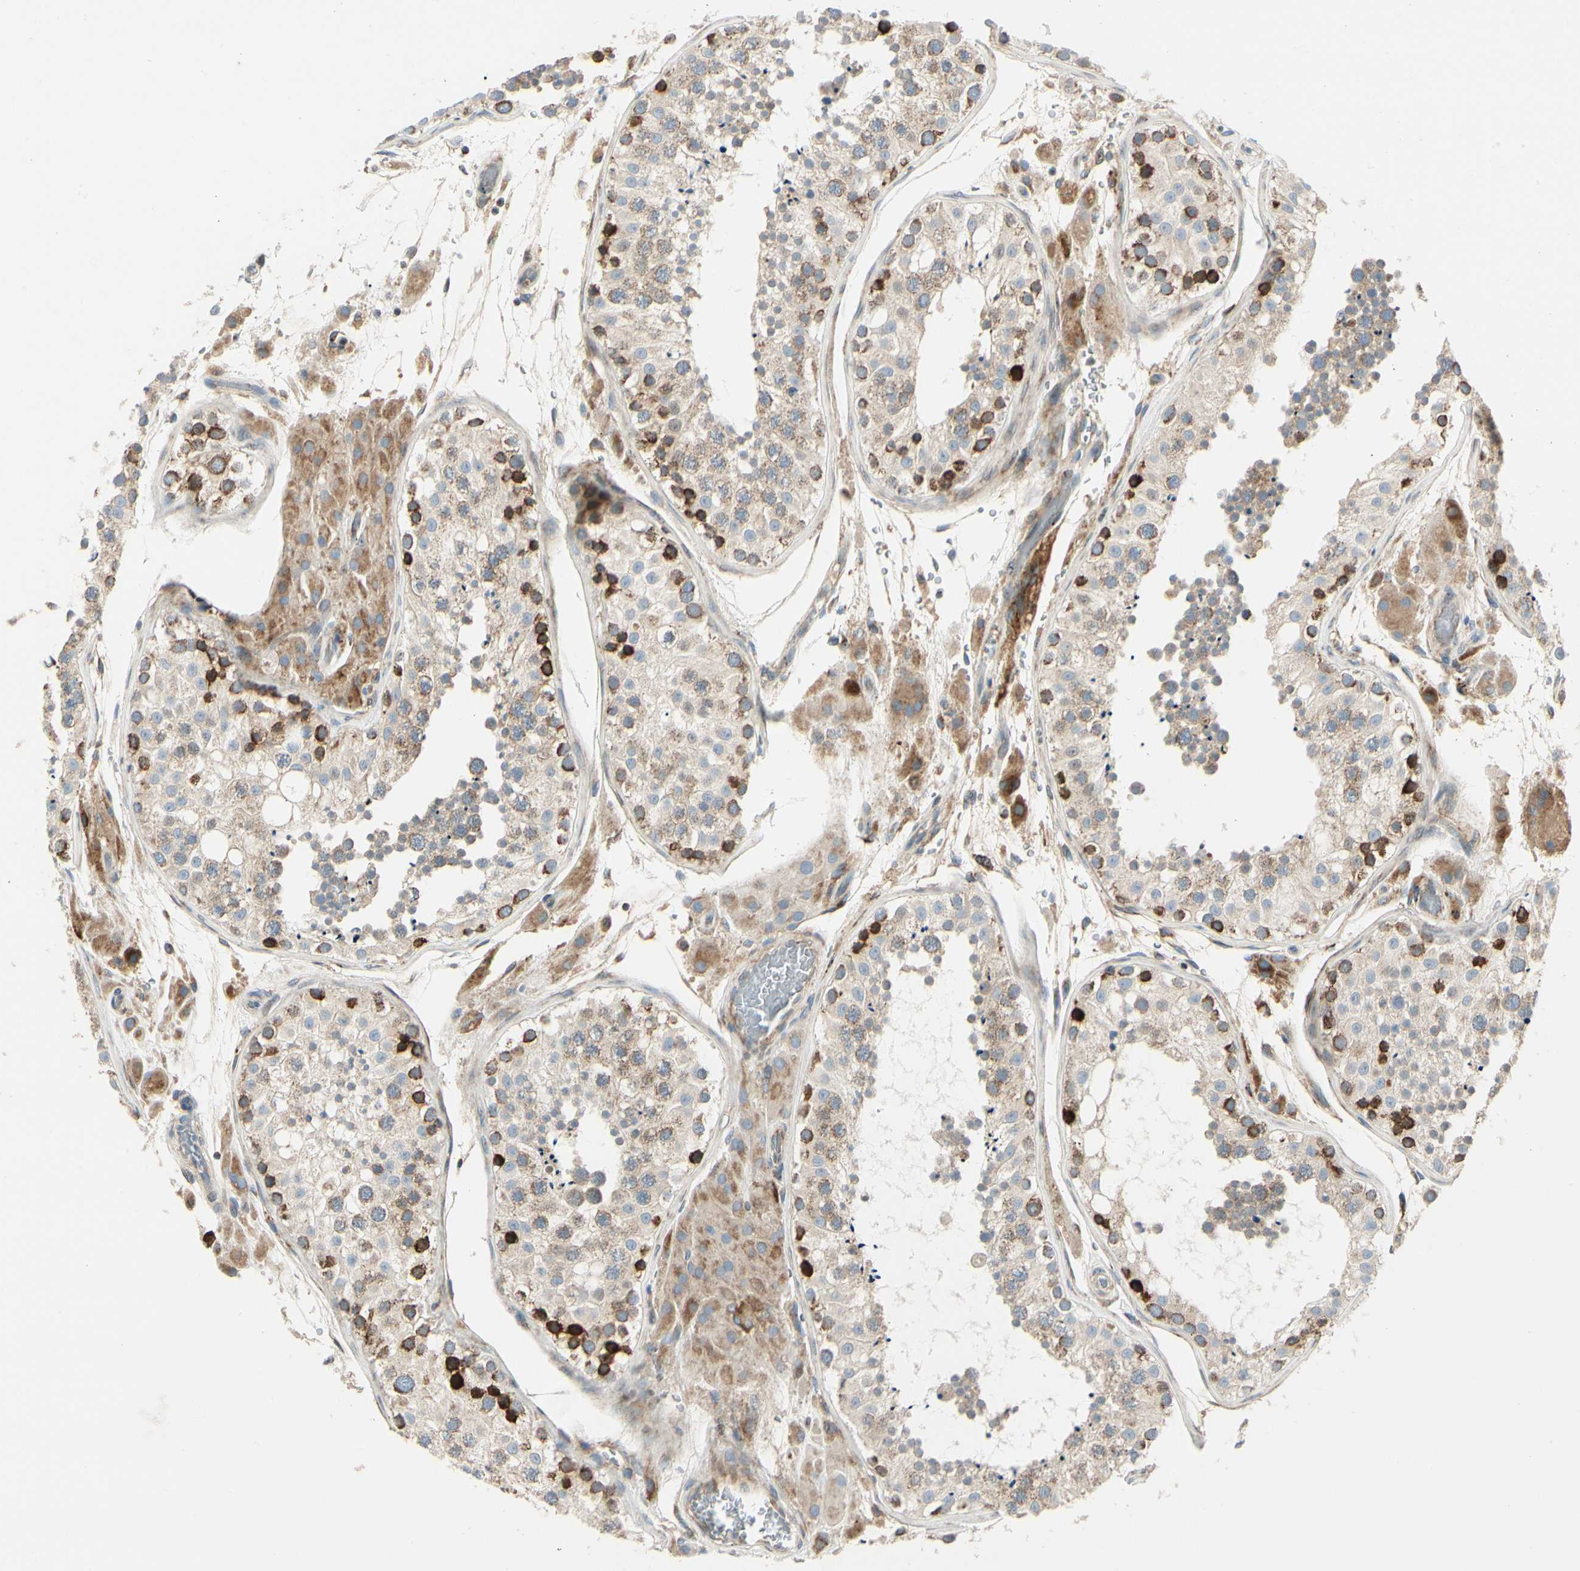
{"staining": {"intensity": "weak", "quantity": ">75%", "location": "cytoplasmic/membranous"}, "tissue": "testis", "cell_type": "Cells in seminiferous ducts", "image_type": "normal", "snomed": [{"axis": "morphology", "description": "Normal tissue, NOS"}, {"axis": "topography", "description": "Testis"}, {"axis": "topography", "description": "Epididymis"}], "caption": "High-magnification brightfield microscopy of unremarkable testis stained with DAB (3,3'-diaminobenzidine) (brown) and counterstained with hematoxylin (blue). cells in seminiferous ducts exhibit weak cytoplasmic/membranous expression is appreciated in approximately>75% of cells. (IHC, brightfield microscopy, high magnification).", "gene": "MRPL9", "patient": {"sex": "male", "age": 26}}